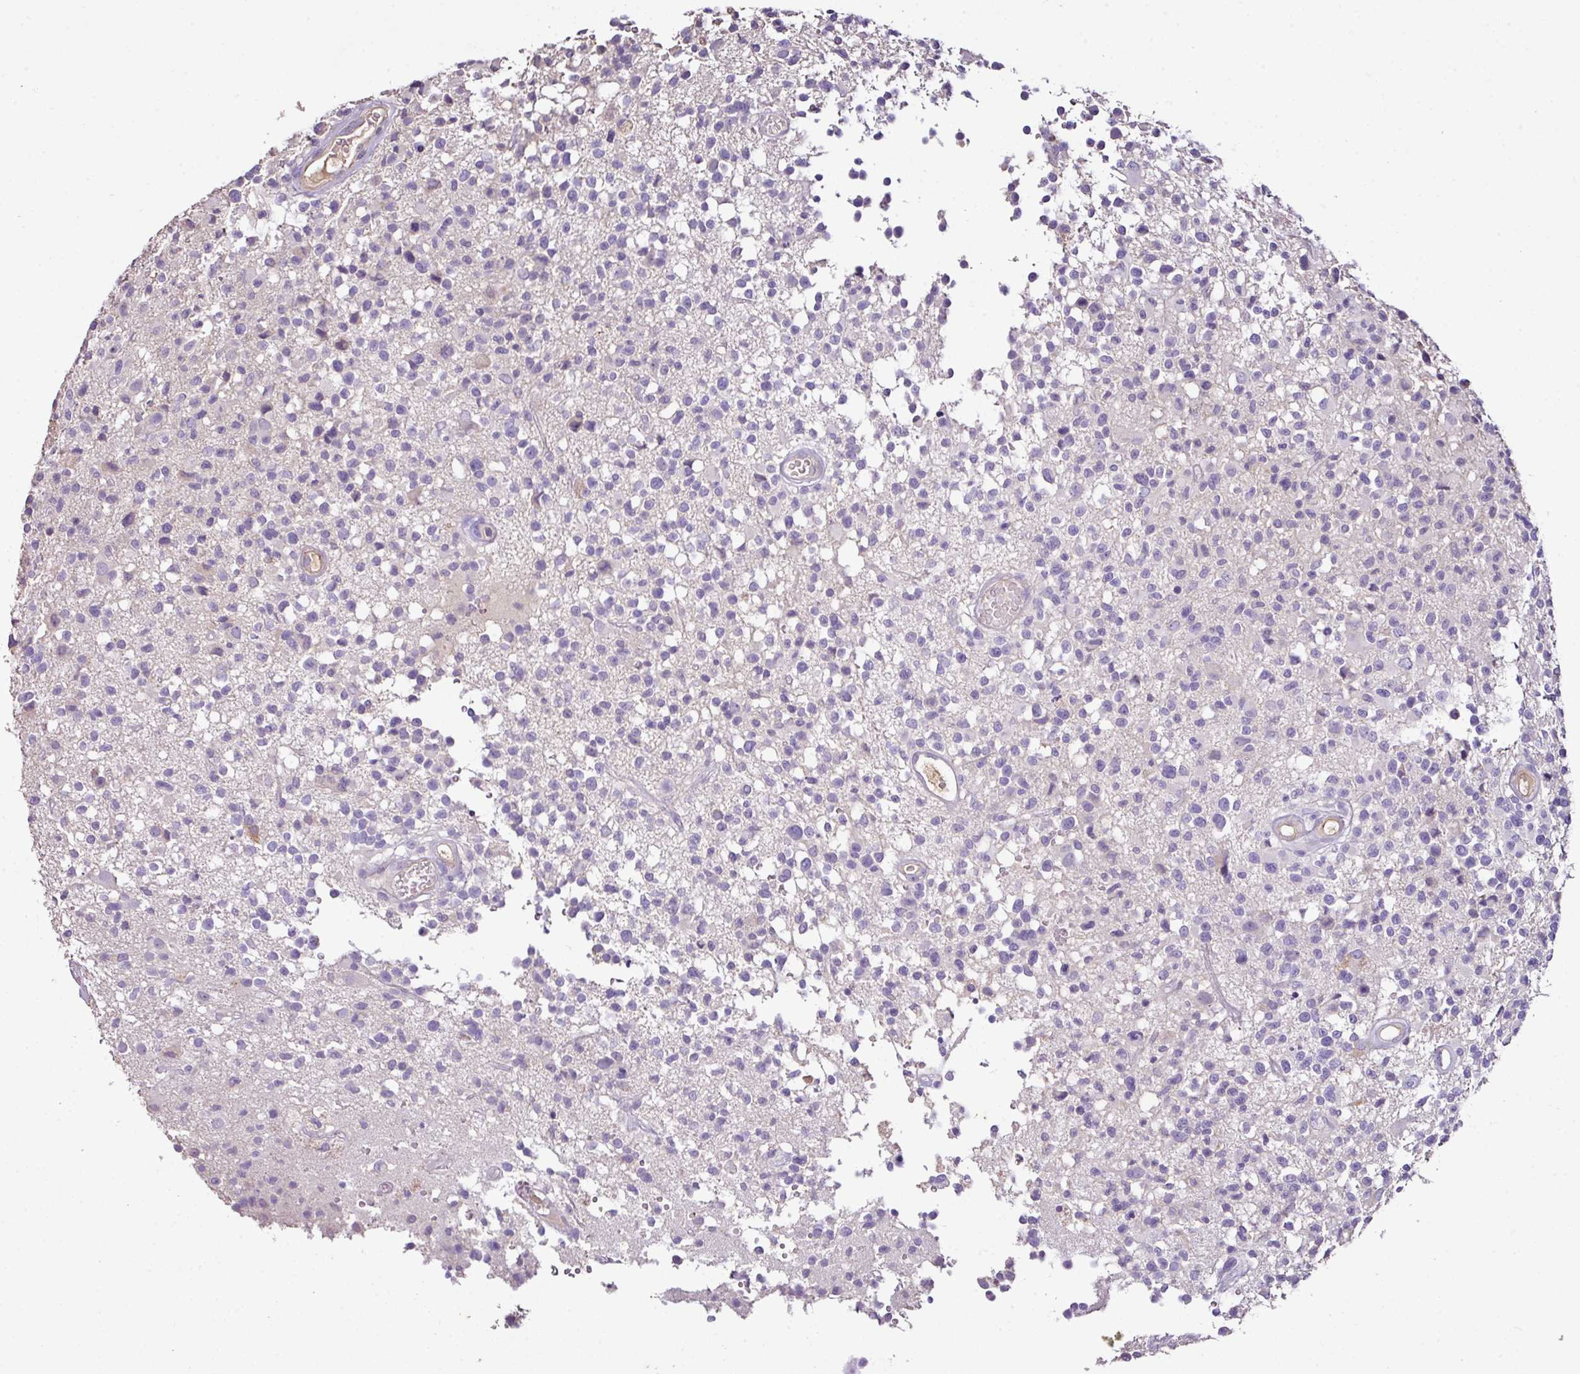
{"staining": {"intensity": "negative", "quantity": "none", "location": "none"}, "tissue": "glioma", "cell_type": "Tumor cells", "image_type": "cancer", "snomed": [{"axis": "morphology", "description": "Glioma, malignant, High grade"}, {"axis": "morphology", "description": "Glioblastoma, NOS"}, {"axis": "topography", "description": "Brain"}], "caption": "Tumor cells are negative for brown protein staining in glioma. (Brightfield microscopy of DAB immunohistochemistry at high magnification).", "gene": "AGR3", "patient": {"sex": "male", "age": 60}}